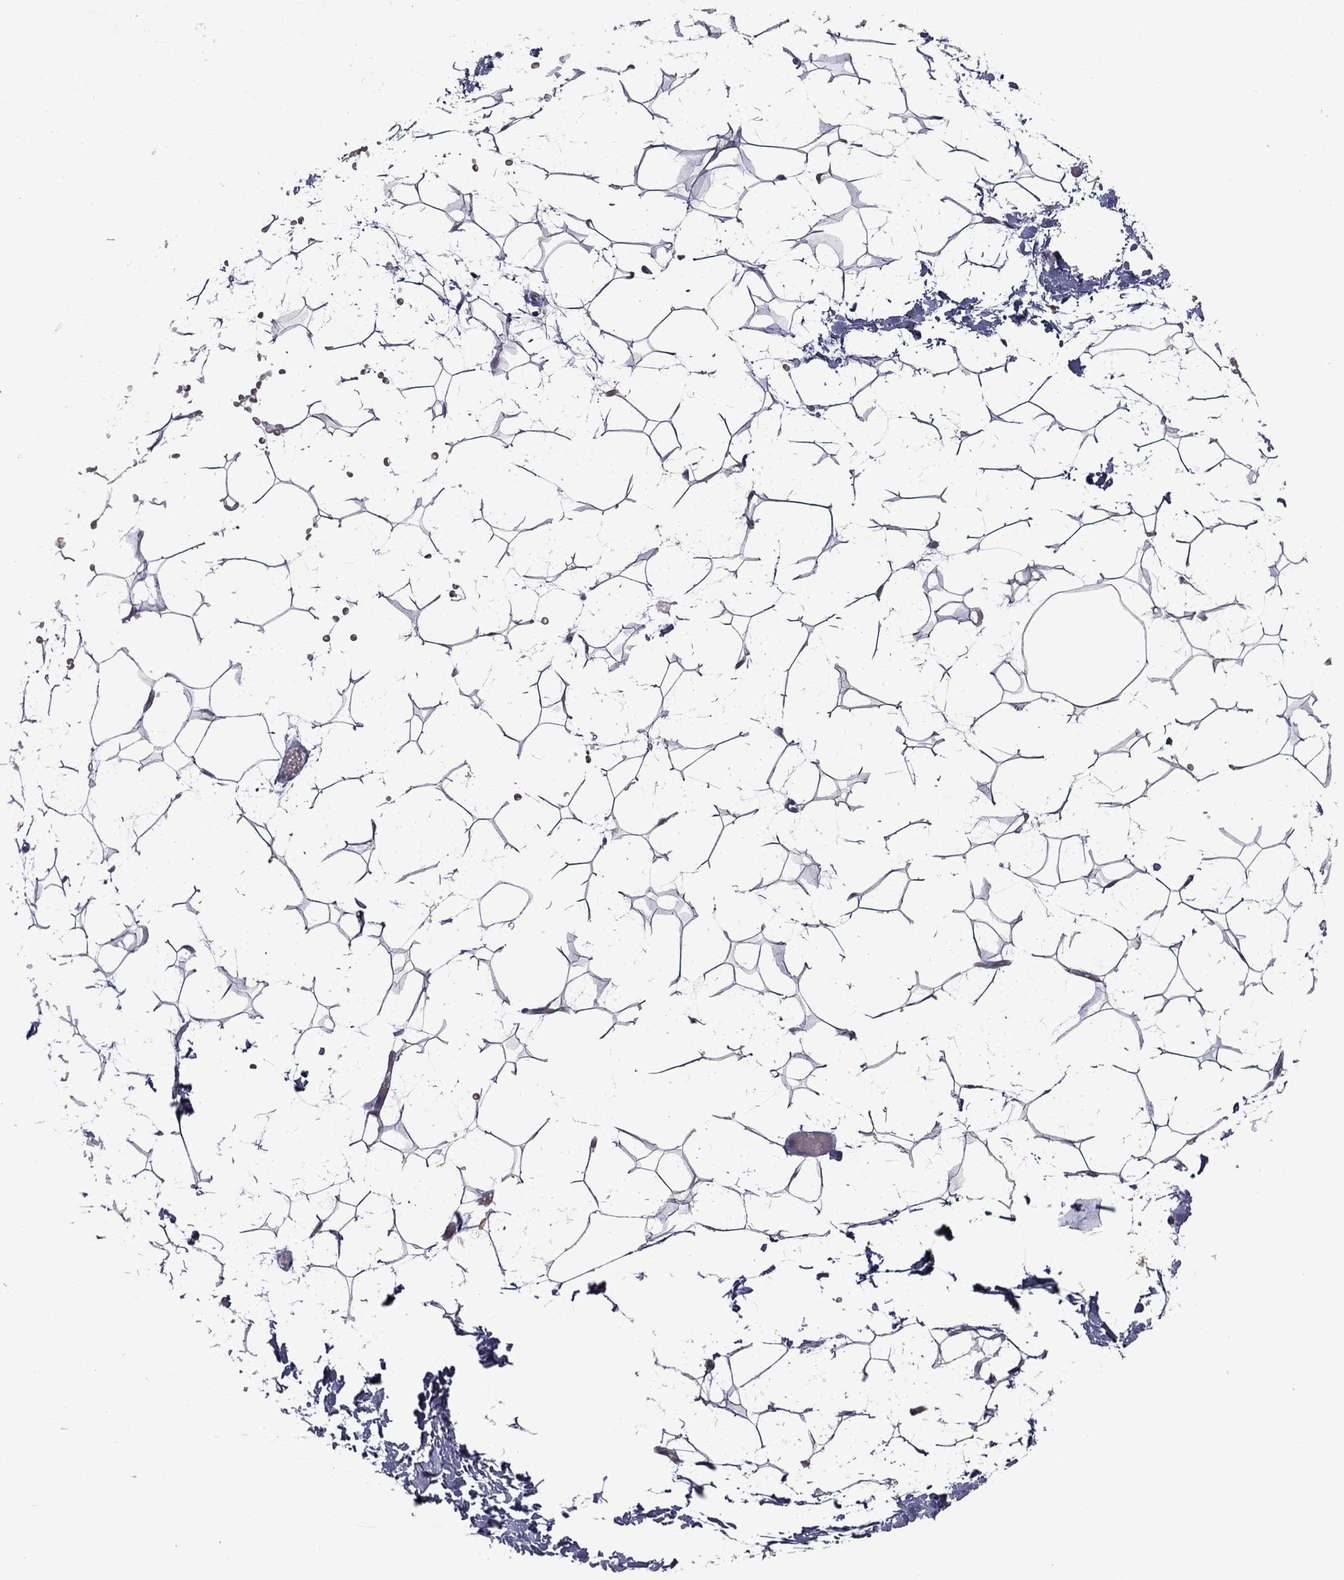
{"staining": {"intensity": "negative", "quantity": "none", "location": "none"}, "tissue": "adipose tissue", "cell_type": "Adipocytes", "image_type": "normal", "snomed": [{"axis": "morphology", "description": "Normal tissue, NOS"}, {"axis": "topography", "description": "Skin"}, {"axis": "topography", "description": "Peripheral nerve tissue"}], "caption": "An image of human adipose tissue is negative for staining in adipocytes. (Immunohistochemistry, brightfield microscopy, high magnification).", "gene": "B3GAT1", "patient": {"sex": "female", "age": 56}}